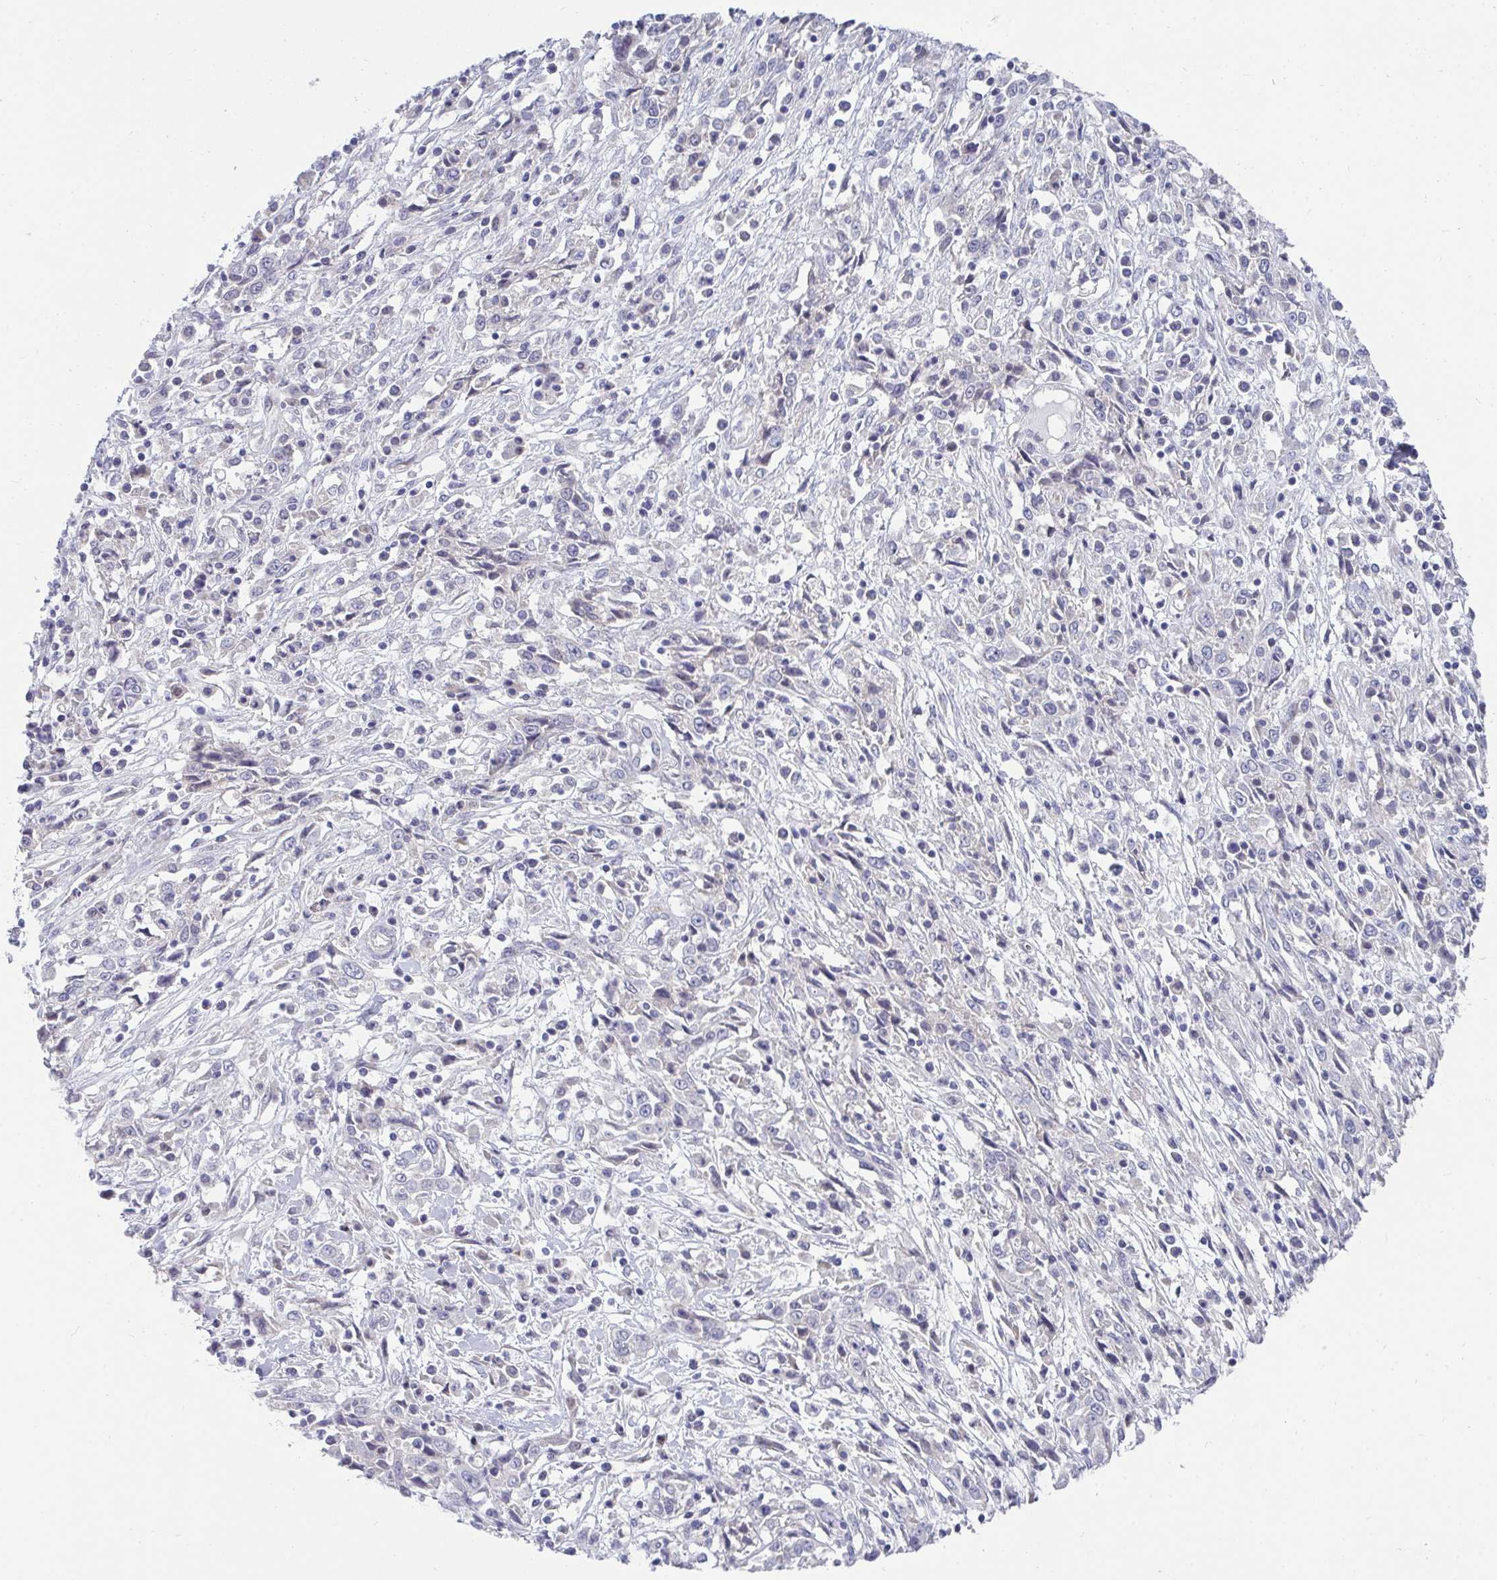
{"staining": {"intensity": "negative", "quantity": "none", "location": "none"}, "tissue": "cervical cancer", "cell_type": "Tumor cells", "image_type": "cancer", "snomed": [{"axis": "morphology", "description": "Adenocarcinoma, NOS"}, {"axis": "topography", "description": "Cervix"}], "caption": "This is an IHC micrograph of human cervical adenocarcinoma. There is no expression in tumor cells.", "gene": "MROH8", "patient": {"sex": "female", "age": 40}}